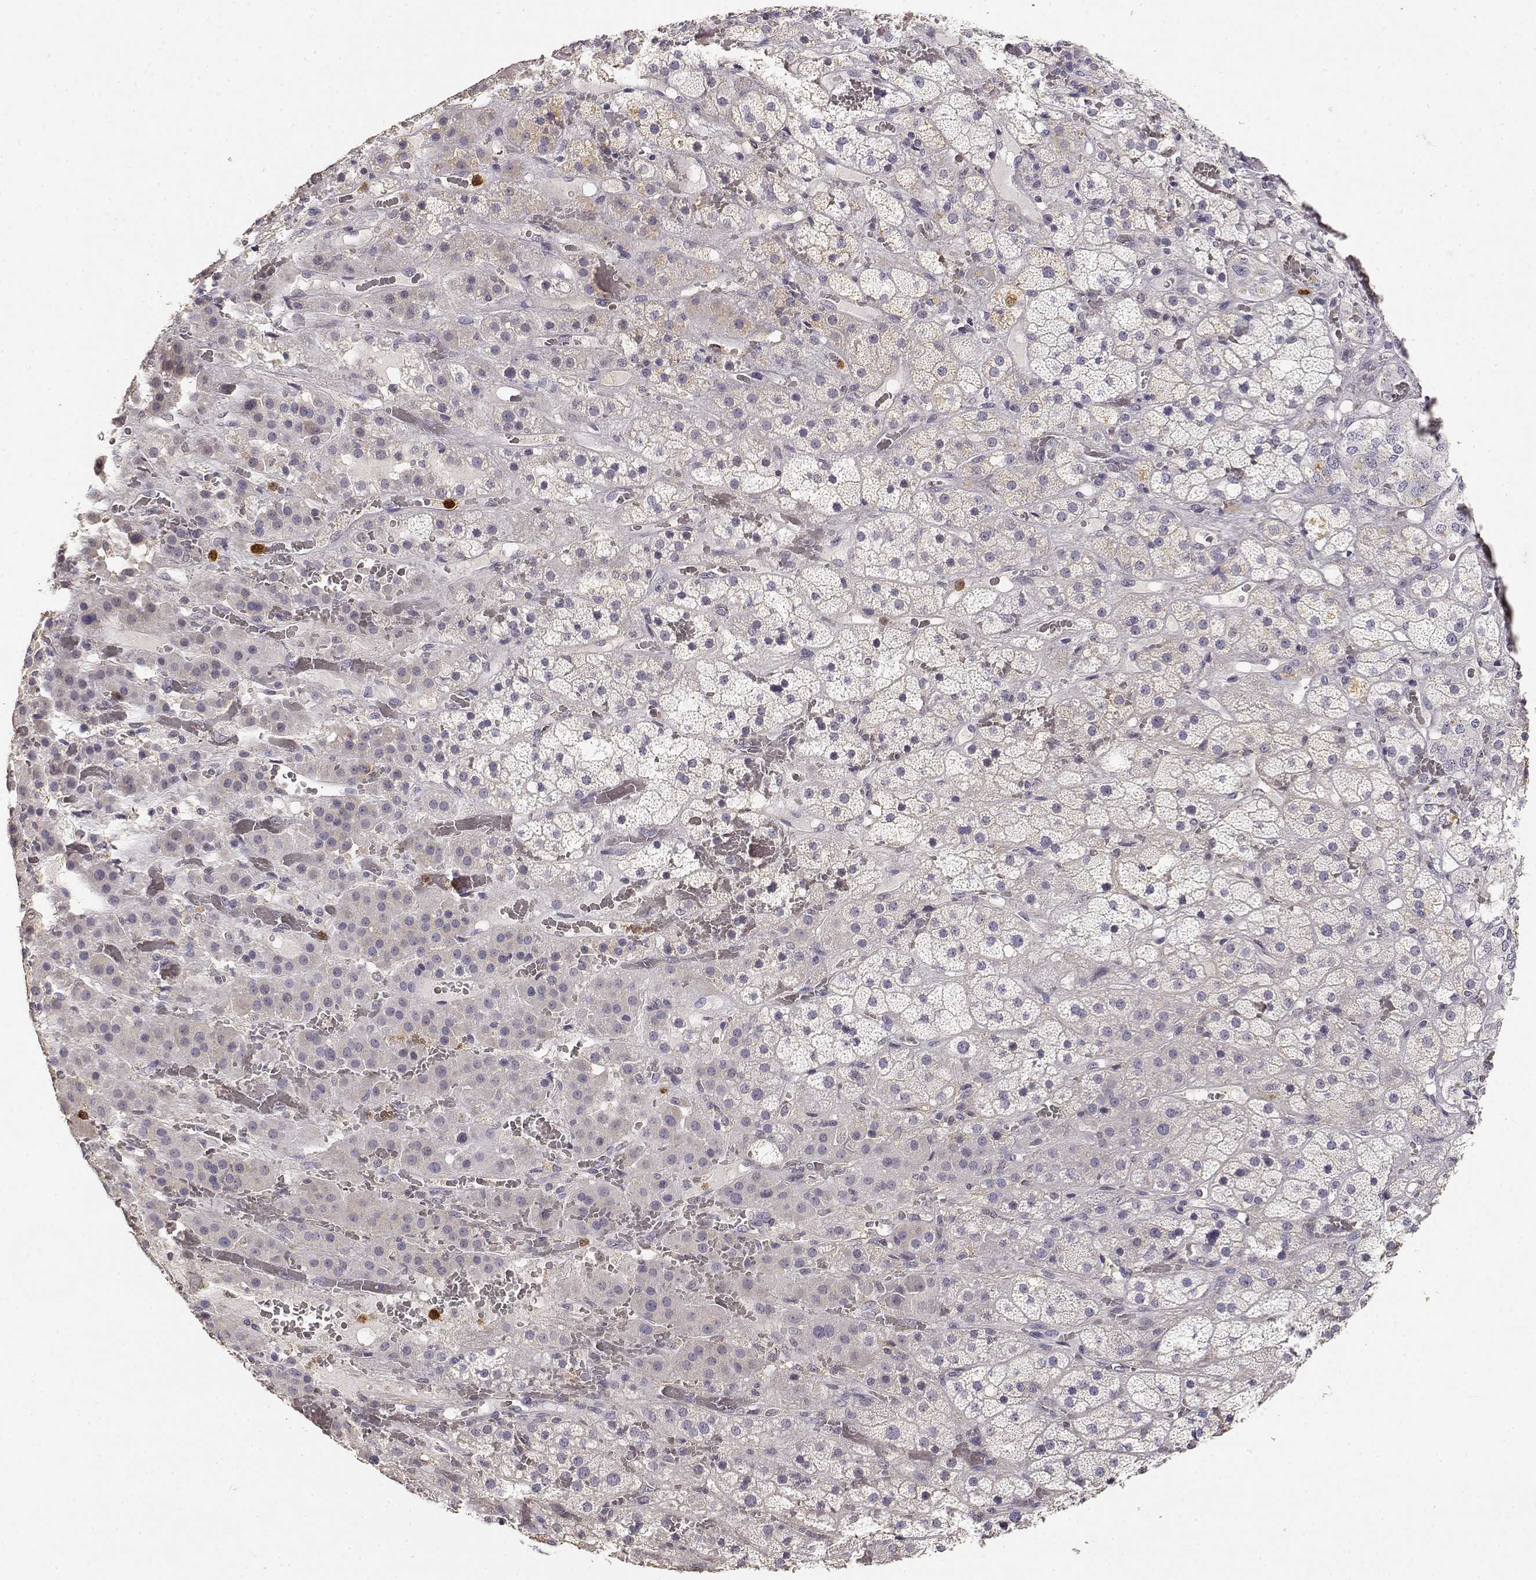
{"staining": {"intensity": "weak", "quantity": "<25%", "location": "cytoplasmic/membranous"}, "tissue": "adrenal gland", "cell_type": "Glandular cells", "image_type": "normal", "snomed": [{"axis": "morphology", "description": "Normal tissue, NOS"}, {"axis": "topography", "description": "Adrenal gland"}], "caption": "DAB (3,3'-diaminobenzidine) immunohistochemical staining of unremarkable adrenal gland exhibits no significant staining in glandular cells. (DAB IHC with hematoxylin counter stain).", "gene": "TNFRSF10C", "patient": {"sex": "male", "age": 57}}